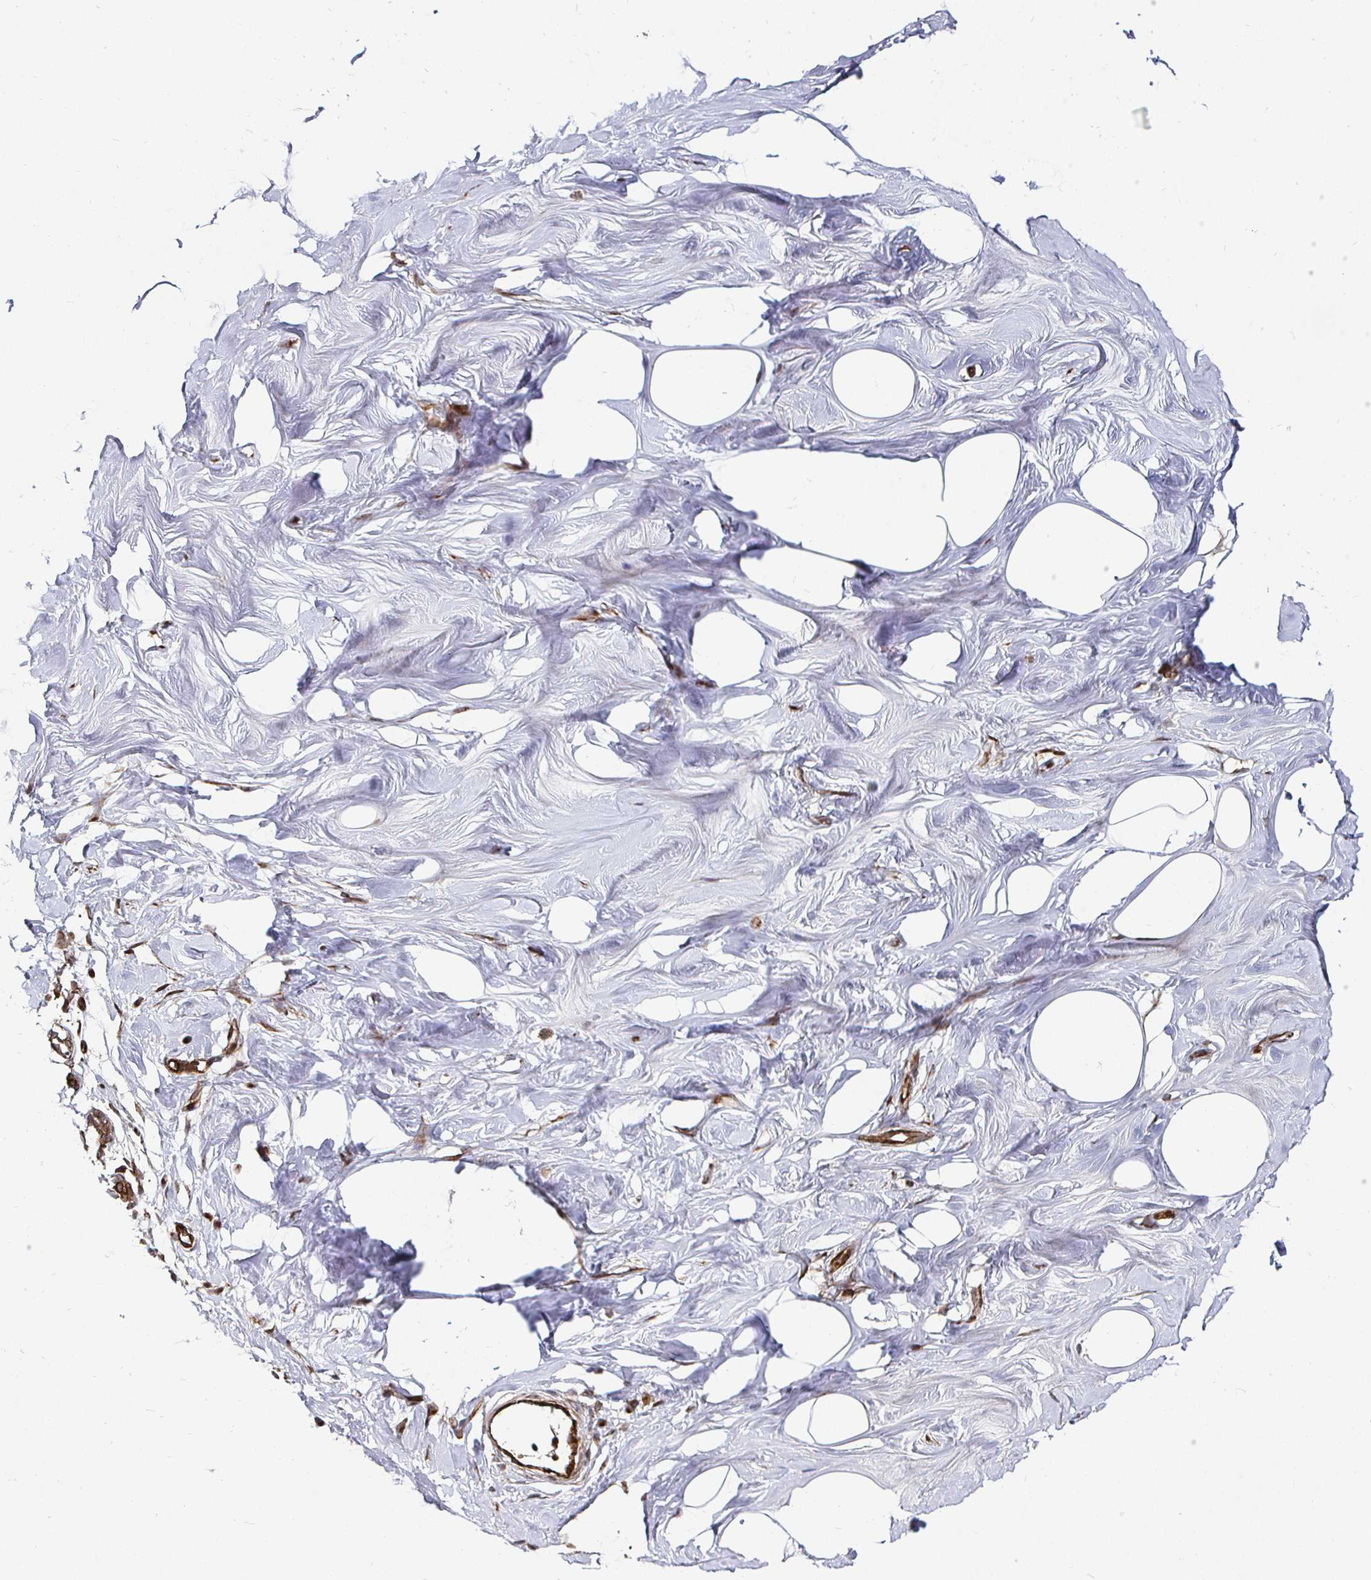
{"staining": {"intensity": "moderate", "quantity": "<25%", "location": "cytoplasmic/membranous"}, "tissue": "breast", "cell_type": "Adipocytes", "image_type": "normal", "snomed": [{"axis": "morphology", "description": "Normal tissue, NOS"}, {"axis": "topography", "description": "Breast"}], "caption": "About <25% of adipocytes in benign human breast display moderate cytoplasmic/membranous protein expression as visualized by brown immunohistochemical staining.", "gene": "TBKBP1", "patient": {"sex": "female", "age": 27}}